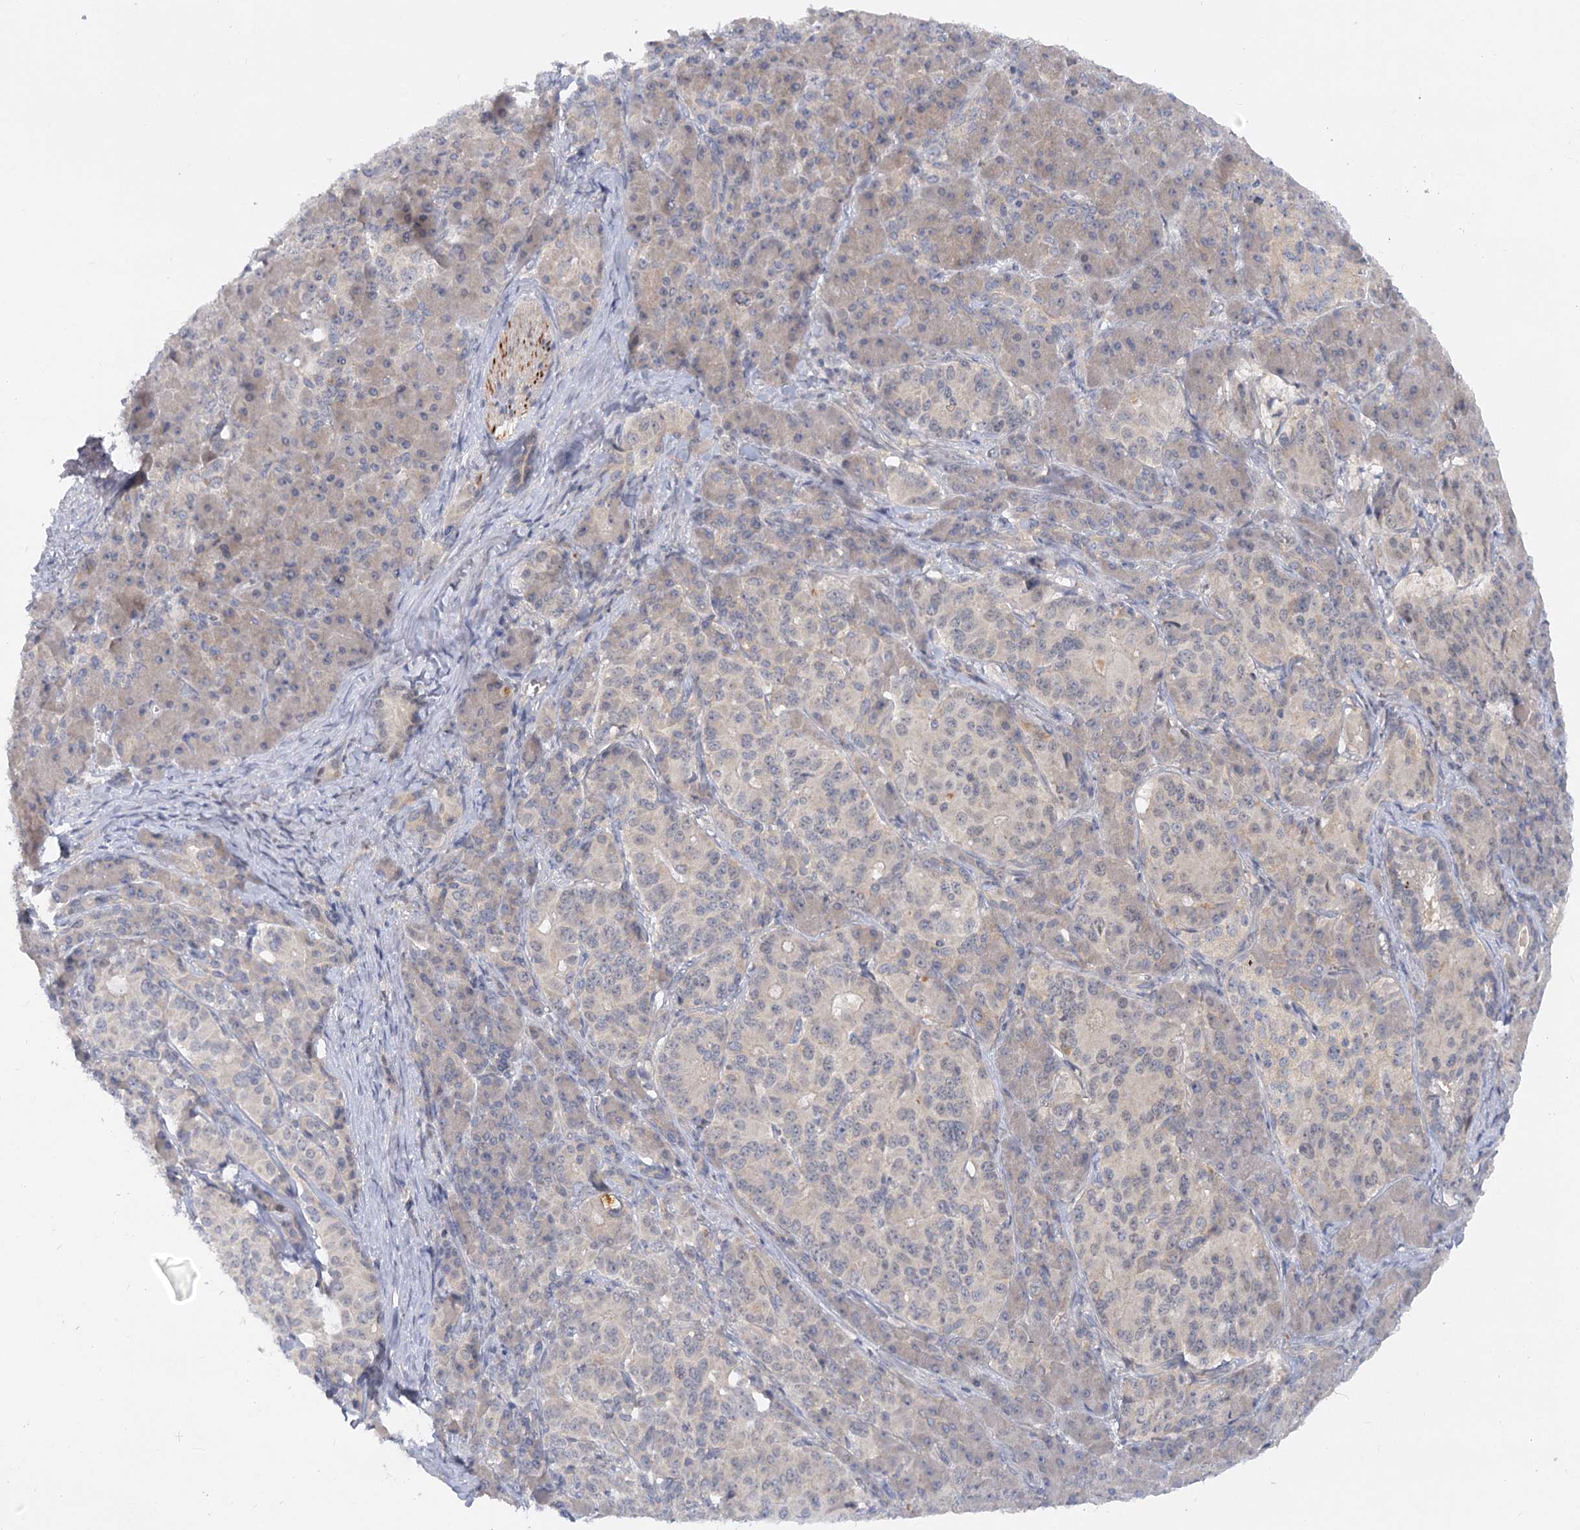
{"staining": {"intensity": "weak", "quantity": "<25%", "location": "cytoplasmic/membranous"}, "tissue": "pancreatic cancer", "cell_type": "Tumor cells", "image_type": "cancer", "snomed": [{"axis": "morphology", "description": "Adenocarcinoma, NOS"}, {"axis": "topography", "description": "Pancreas"}], "caption": "IHC image of pancreatic cancer (adenocarcinoma) stained for a protein (brown), which exhibits no staining in tumor cells.", "gene": "EFHC2", "patient": {"sex": "female", "age": 74}}